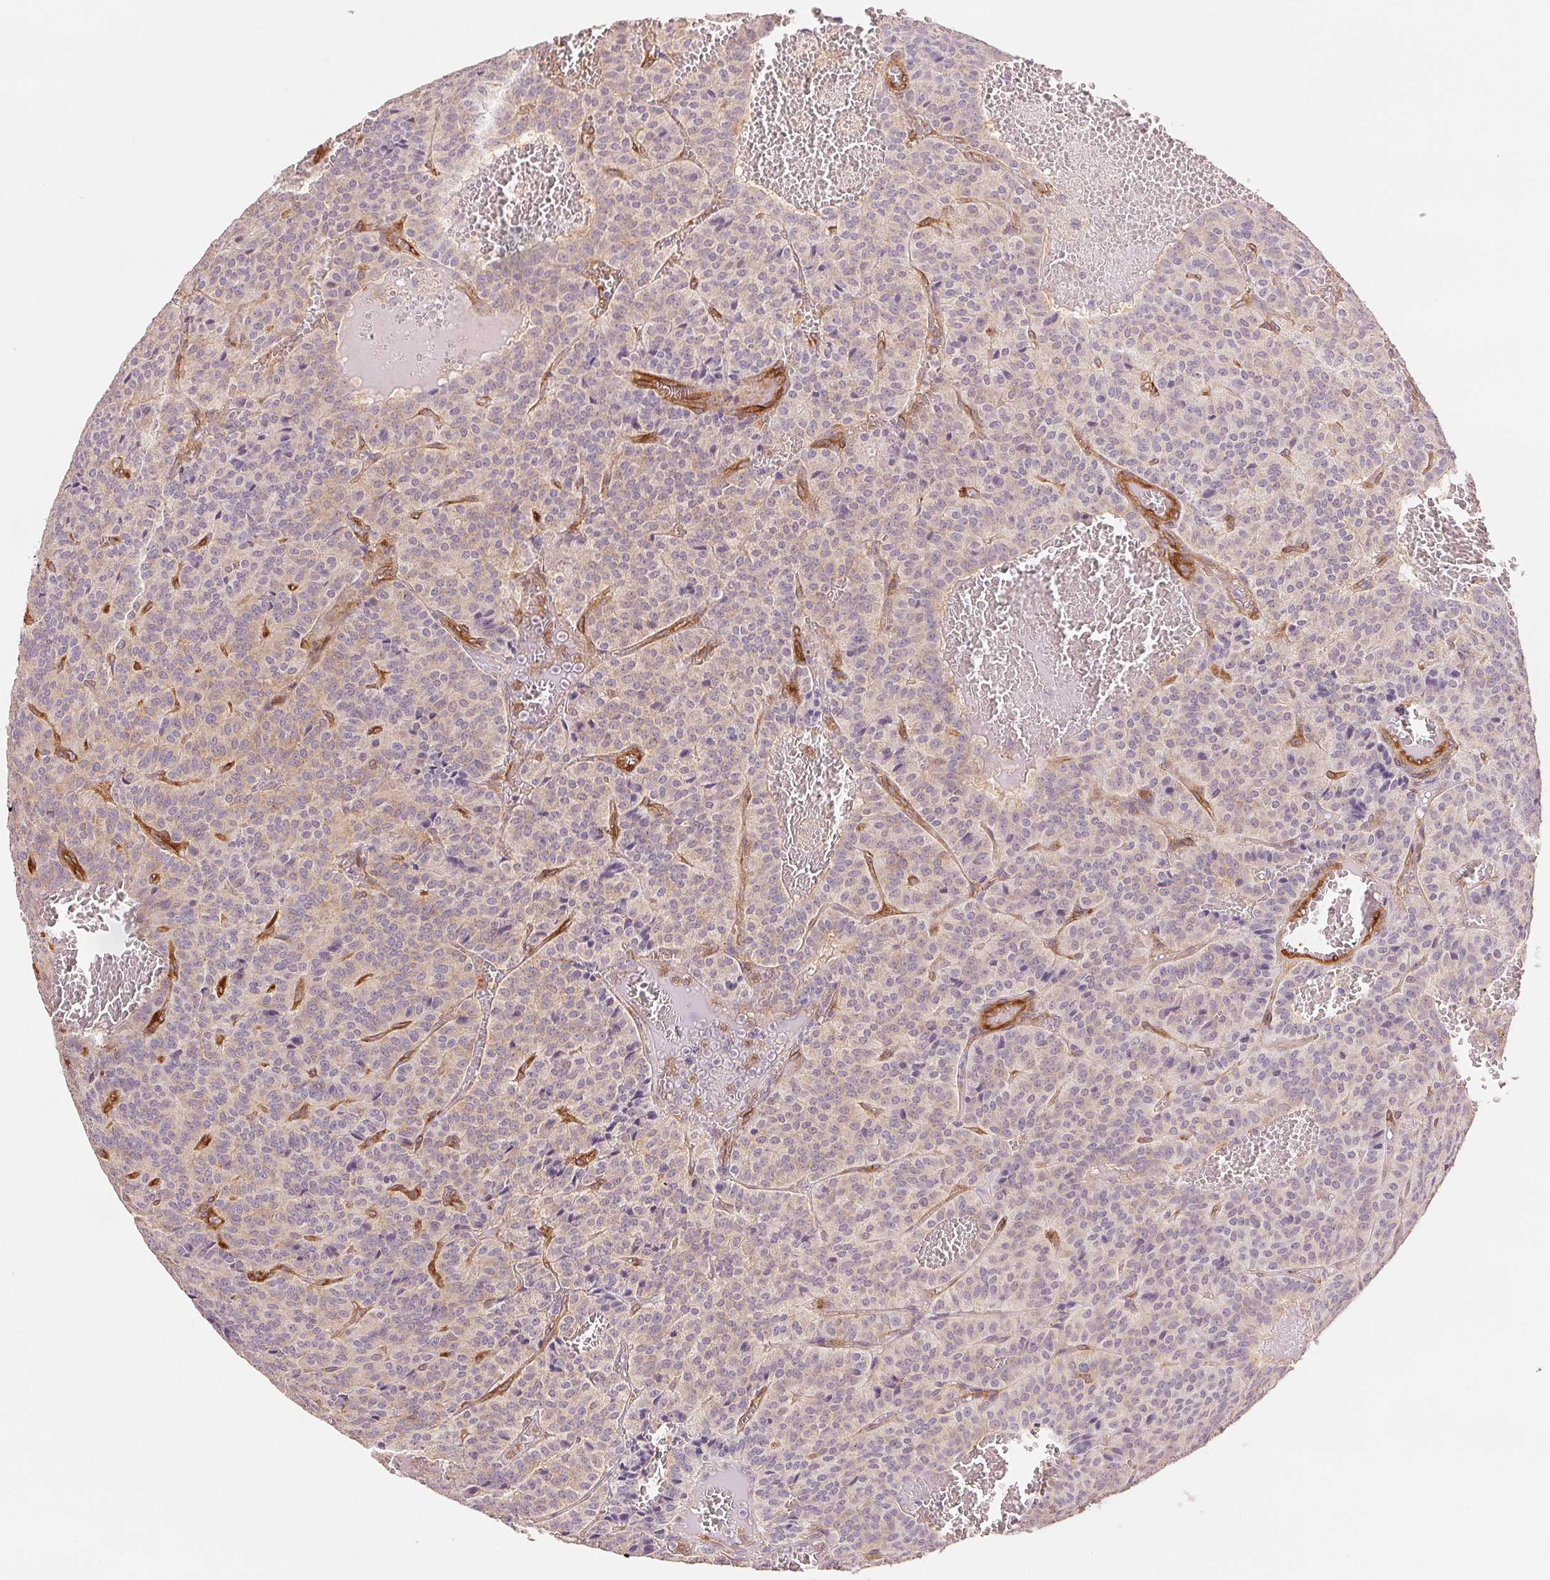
{"staining": {"intensity": "negative", "quantity": "none", "location": "none"}, "tissue": "carcinoid", "cell_type": "Tumor cells", "image_type": "cancer", "snomed": [{"axis": "morphology", "description": "Carcinoid, malignant, NOS"}, {"axis": "topography", "description": "Lung"}], "caption": "Immunohistochemistry micrograph of neoplastic tissue: carcinoid stained with DAB (3,3'-diaminobenzidine) shows no significant protein staining in tumor cells.", "gene": "DIAPH2", "patient": {"sex": "male", "age": 70}}